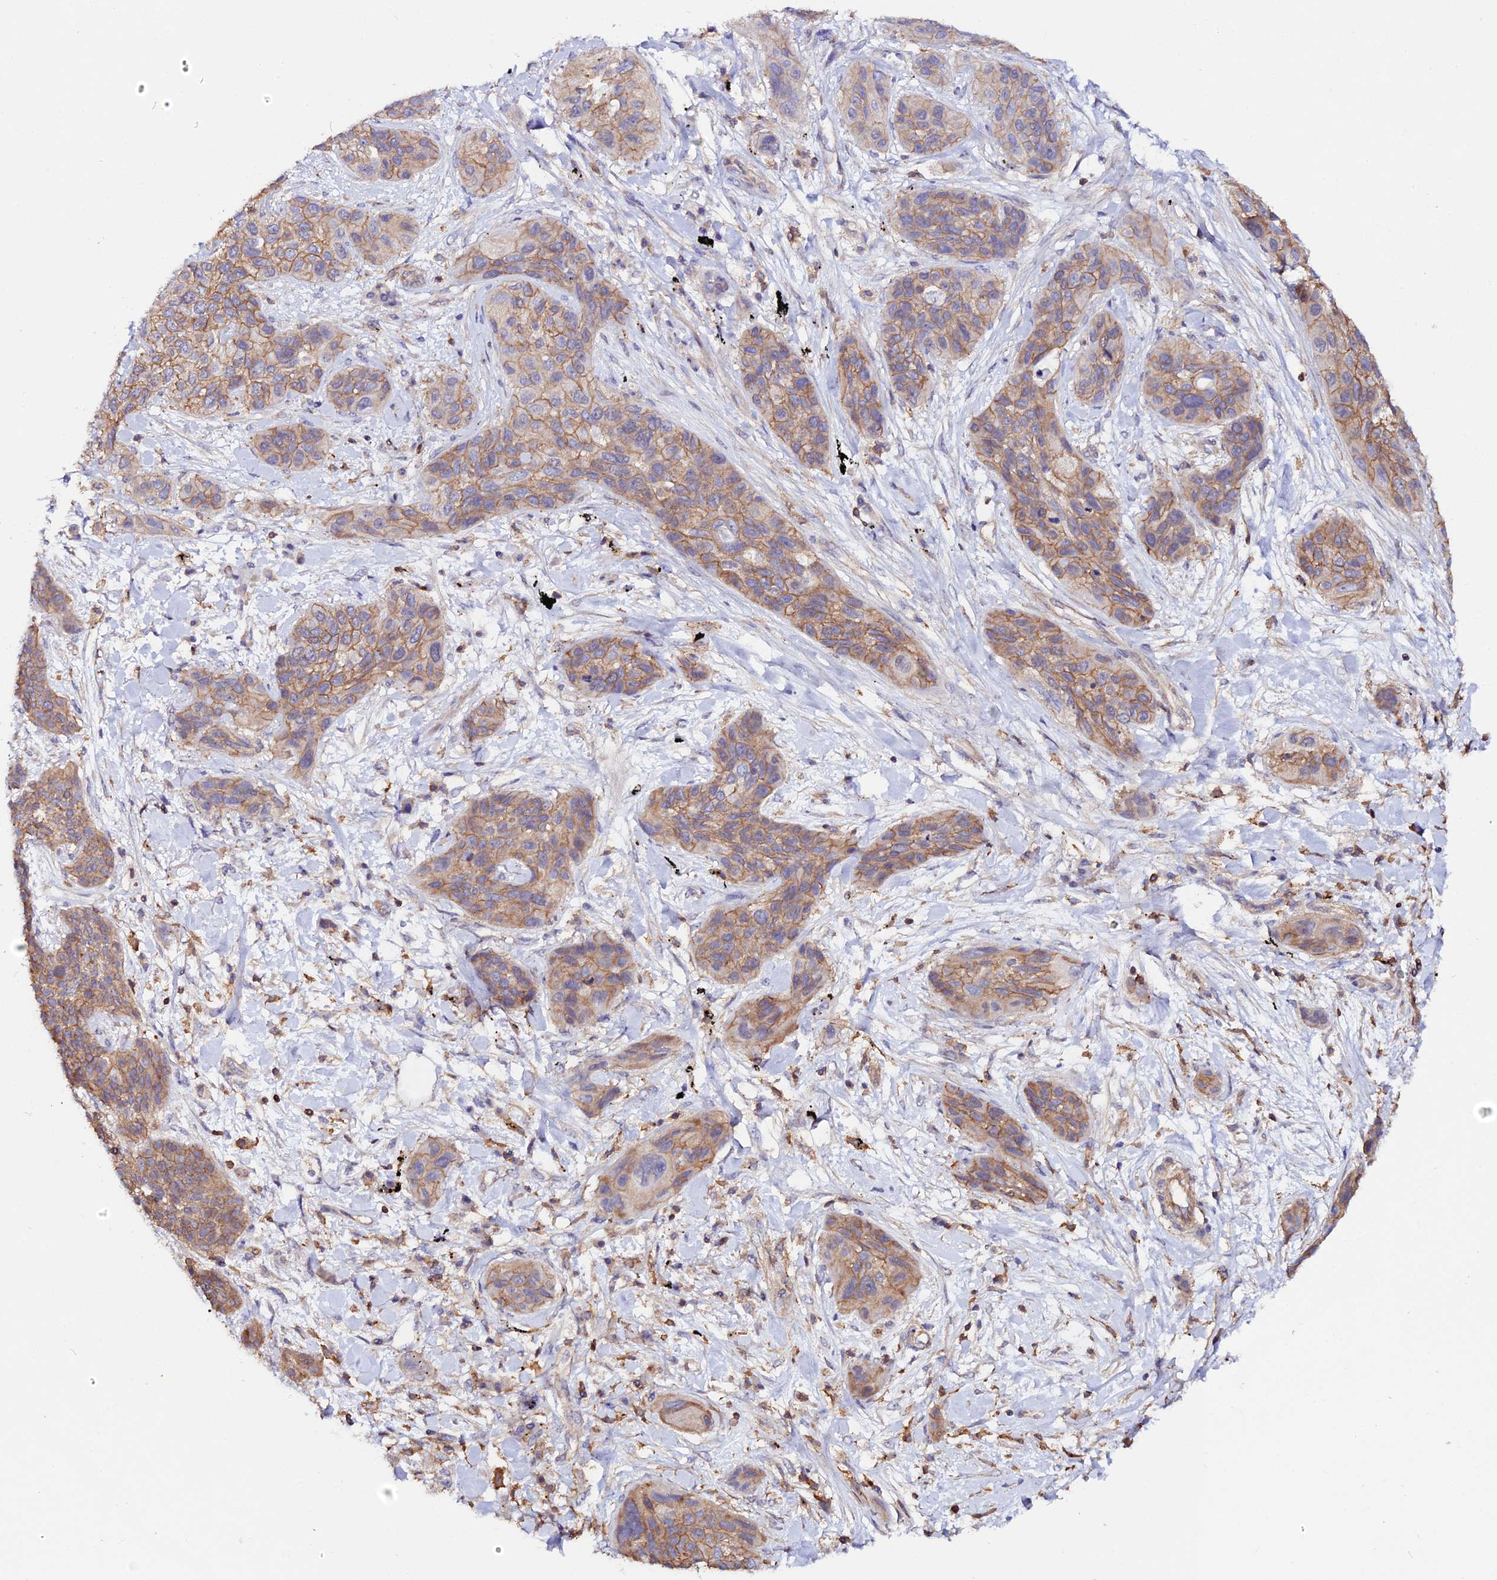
{"staining": {"intensity": "moderate", "quantity": ">75%", "location": "cytoplasmic/membranous"}, "tissue": "lung cancer", "cell_type": "Tumor cells", "image_type": "cancer", "snomed": [{"axis": "morphology", "description": "Squamous cell carcinoma, NOS"}, {"axis": "topography", "description": "Lung"}], "caption": "Protein expression analysis of human lung cancer reveals moderate cytoplasmic/membranous expression in approximately >75% of tumor cells.", "gene": "USP17L15", "patient": {"sex": "female", "age": 70}}